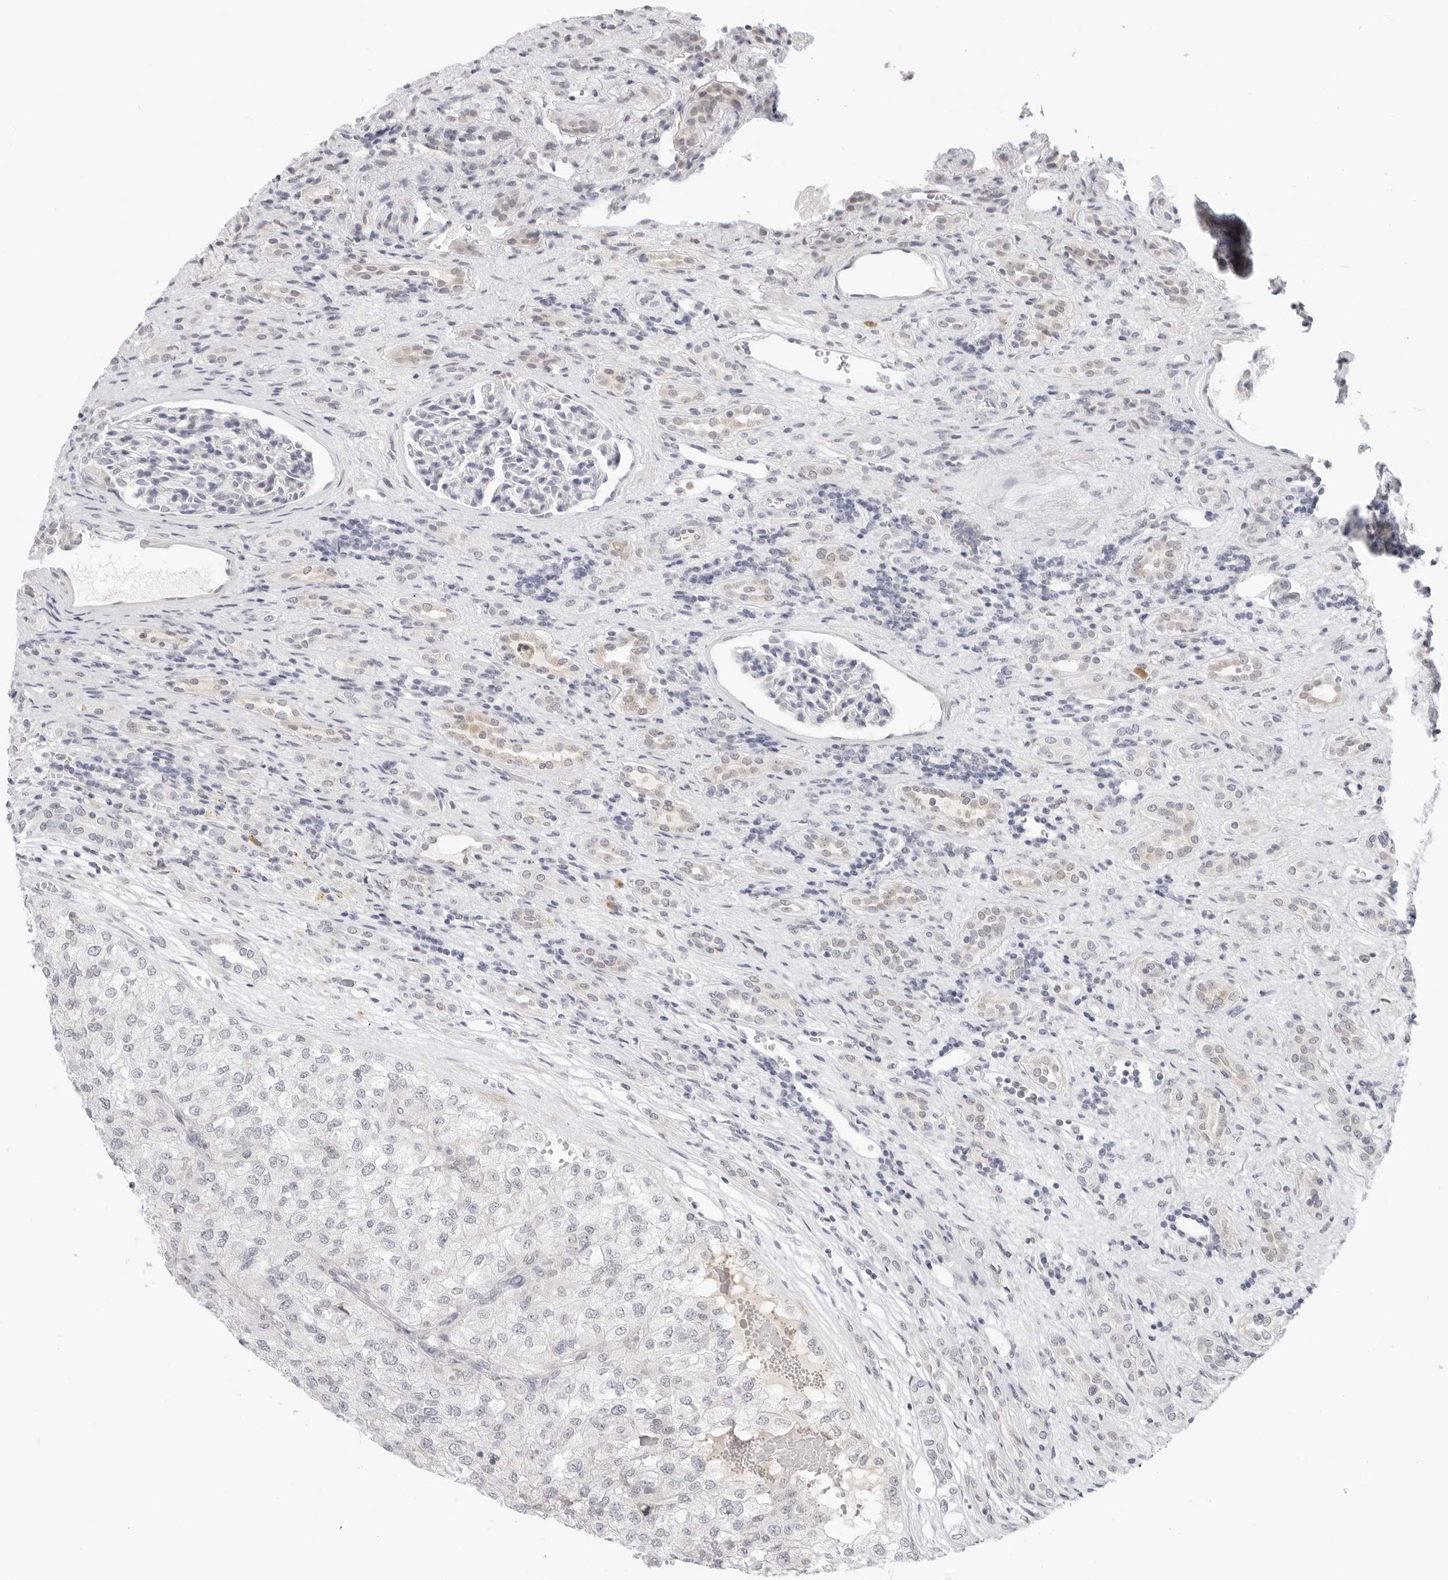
{"staining": {"intensity": "negative", "quantity": "none", "location": "none"}, "tissue": "renal cancer", "cell_type": "Tumor cells", "image_type": "cancer", "snomed": [{"axis": "morphology", "description": "Adenocarcinoma, NOS"}, {"axis": "topography", "description": "Kidney"}], "caption": "A high-resolution histopathology image shows IHC staining of adenocarcinoma (renal), which reveals no significant positivity in tumor cells.", "gene": "EDN2", "patient": {"sex": "female", "age": 54}}